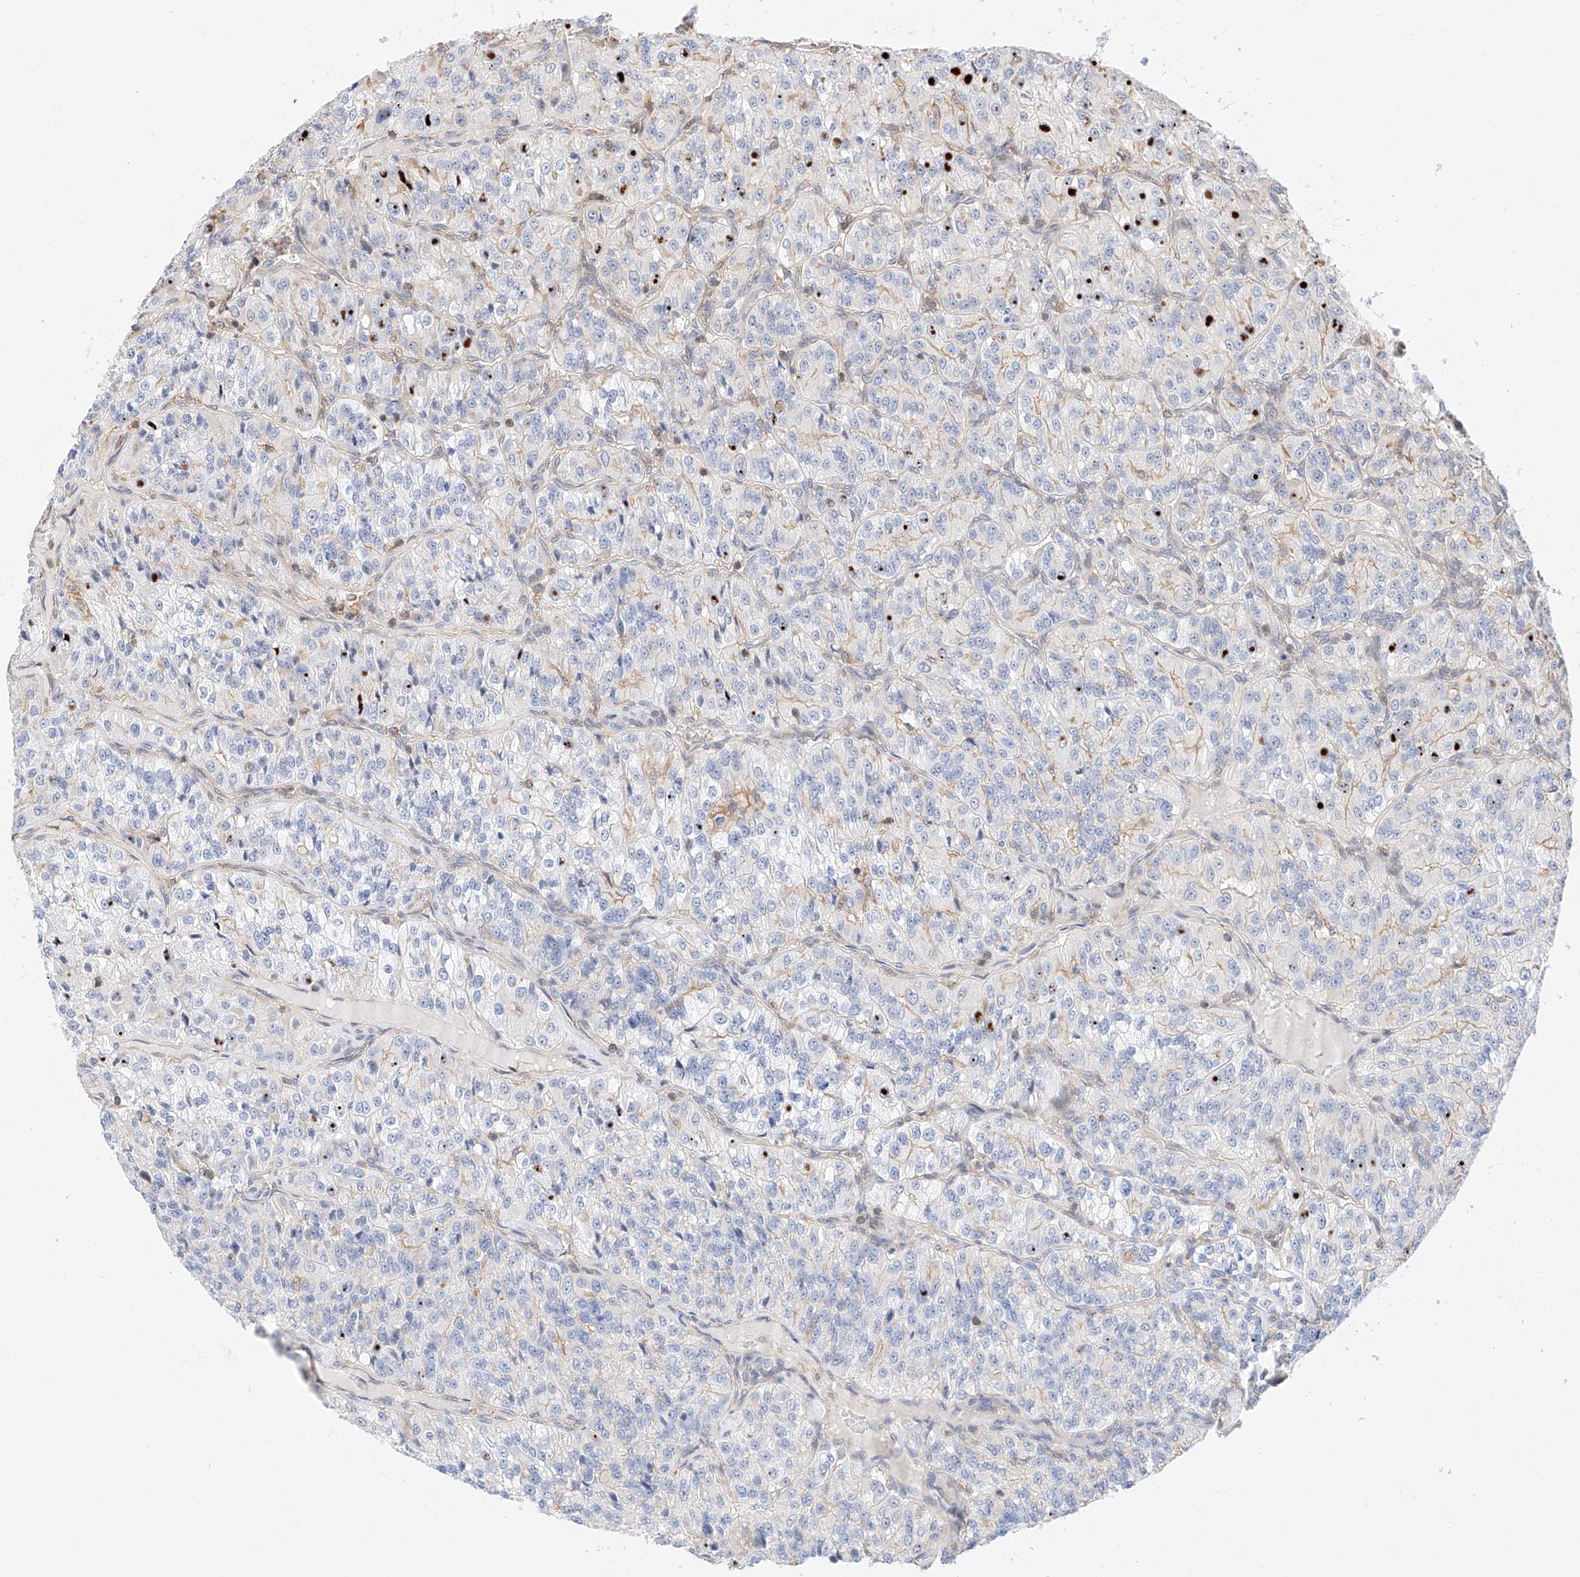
{"staining": {"intensity": "negative", "quantity": "none", "location": "none"}, "tissue": "renal cancer", "cell_type": "Tumor cells", "image_type": "cancer", "snomed": [{"axis": "morphology", "description": "Adenocarcinoma, NOS"}, {"axis": "topography", "description": "Kidney"}], "caption": "The immunohistochemistry (IHC) image has no significant positivity in tumor cells of renal cancer tissue. (Brightfield microscopy of DAB (3,3'-diaminobenzidine) immunohistochemistry (IHC) at high magnification).", "gene": "HDAC9", "patient": {"sex": "female", "age": 63}}